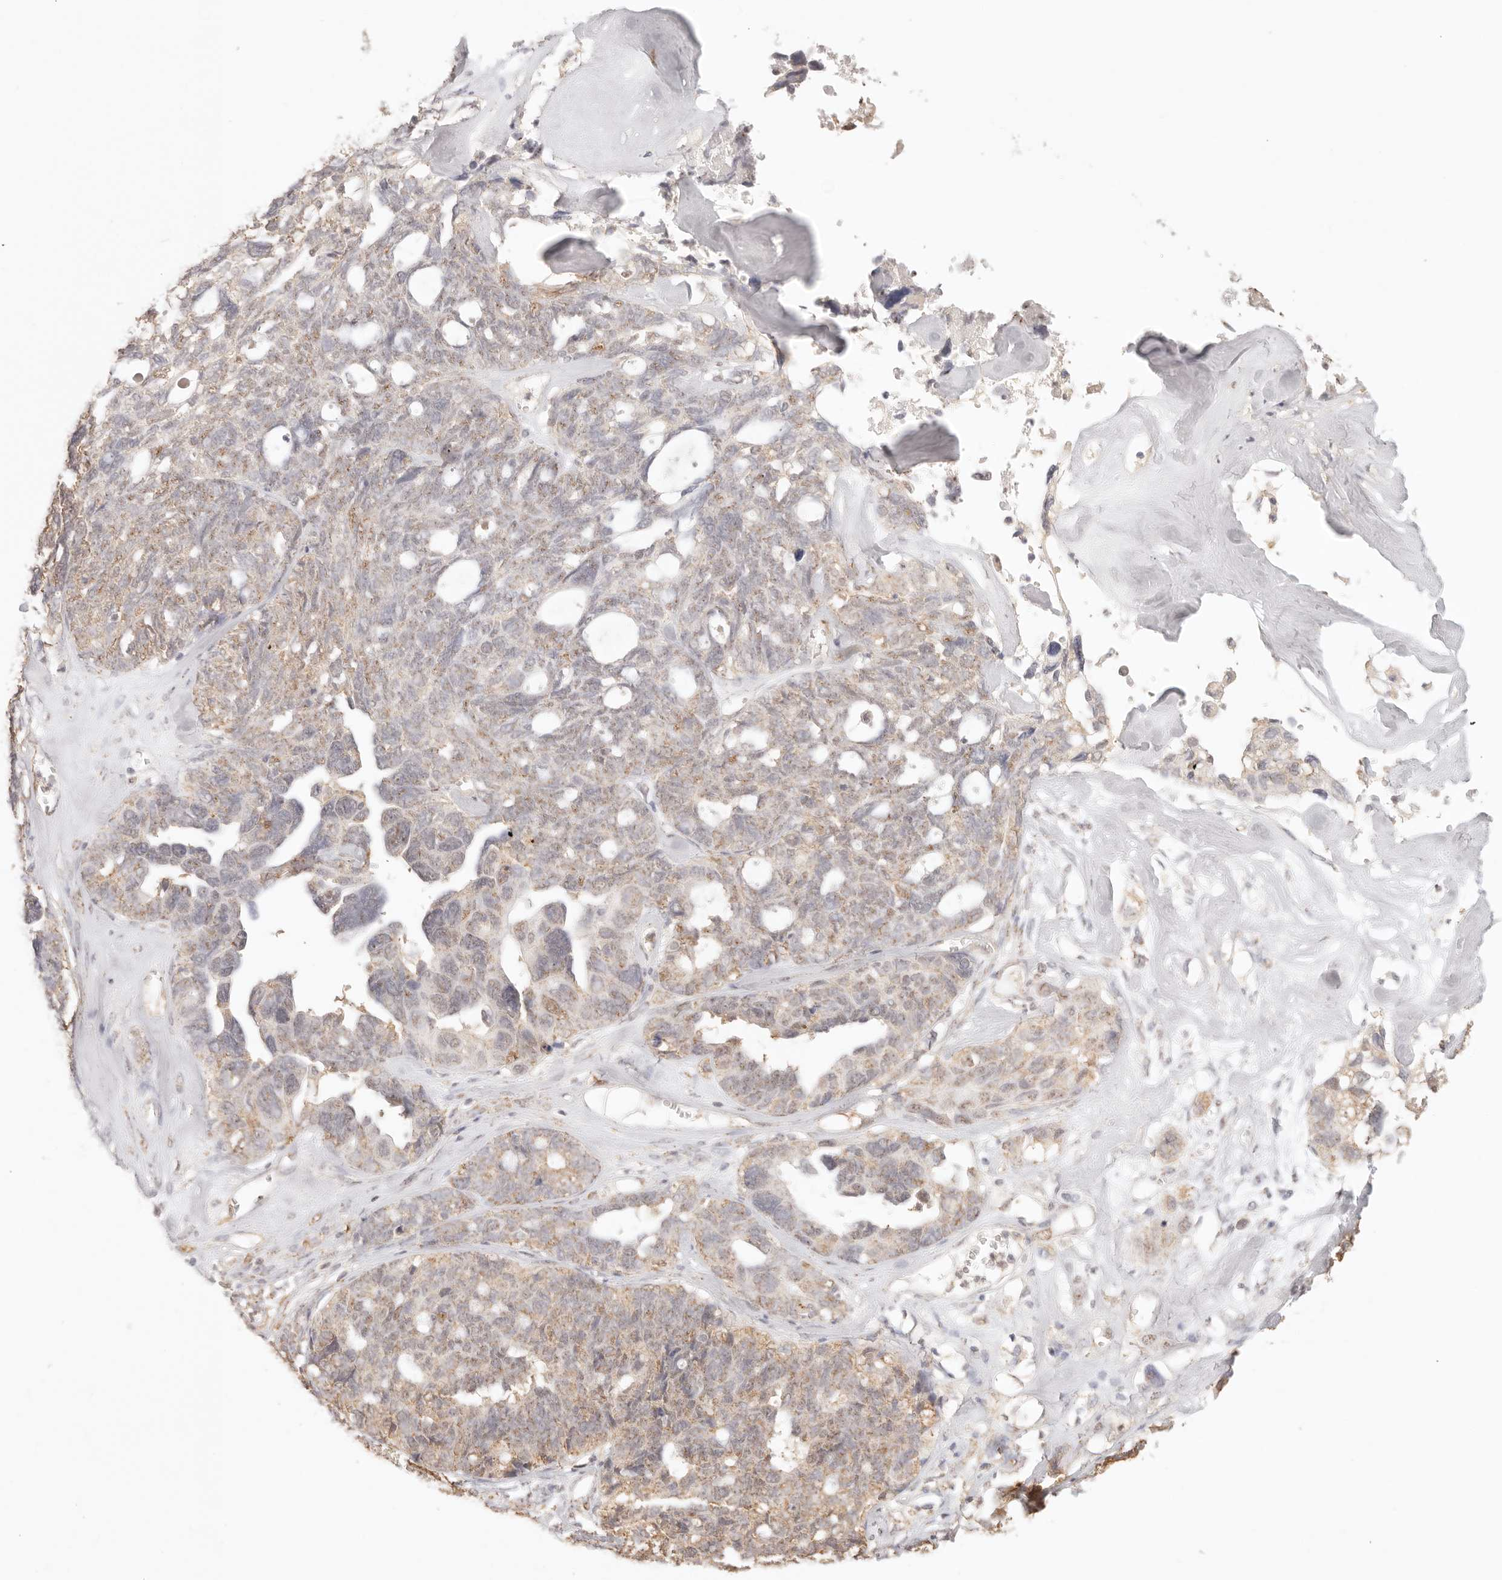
{"staining": {"intensity": "weak", "quantity": "25%-75%", "location": "cytoplasmic/membranous"}, "tissue": "ovarian cancer", "cell_type": "Tumor cells", "image_type": "cancer", "snomed": [{"axis": "morphology", "description": "Cystadenocarcinoma, serous, NOS"}, {"axis": "topography", "description": "Ovary"}], "caption": "The photomicrograph reveals a brown stain indicating the presence of a protein in the cytoplasmic/membranous of tumor cells in ovarian cancer.", "gene": "IL1R2", "patient": {"sex": "female", "age": 79}}